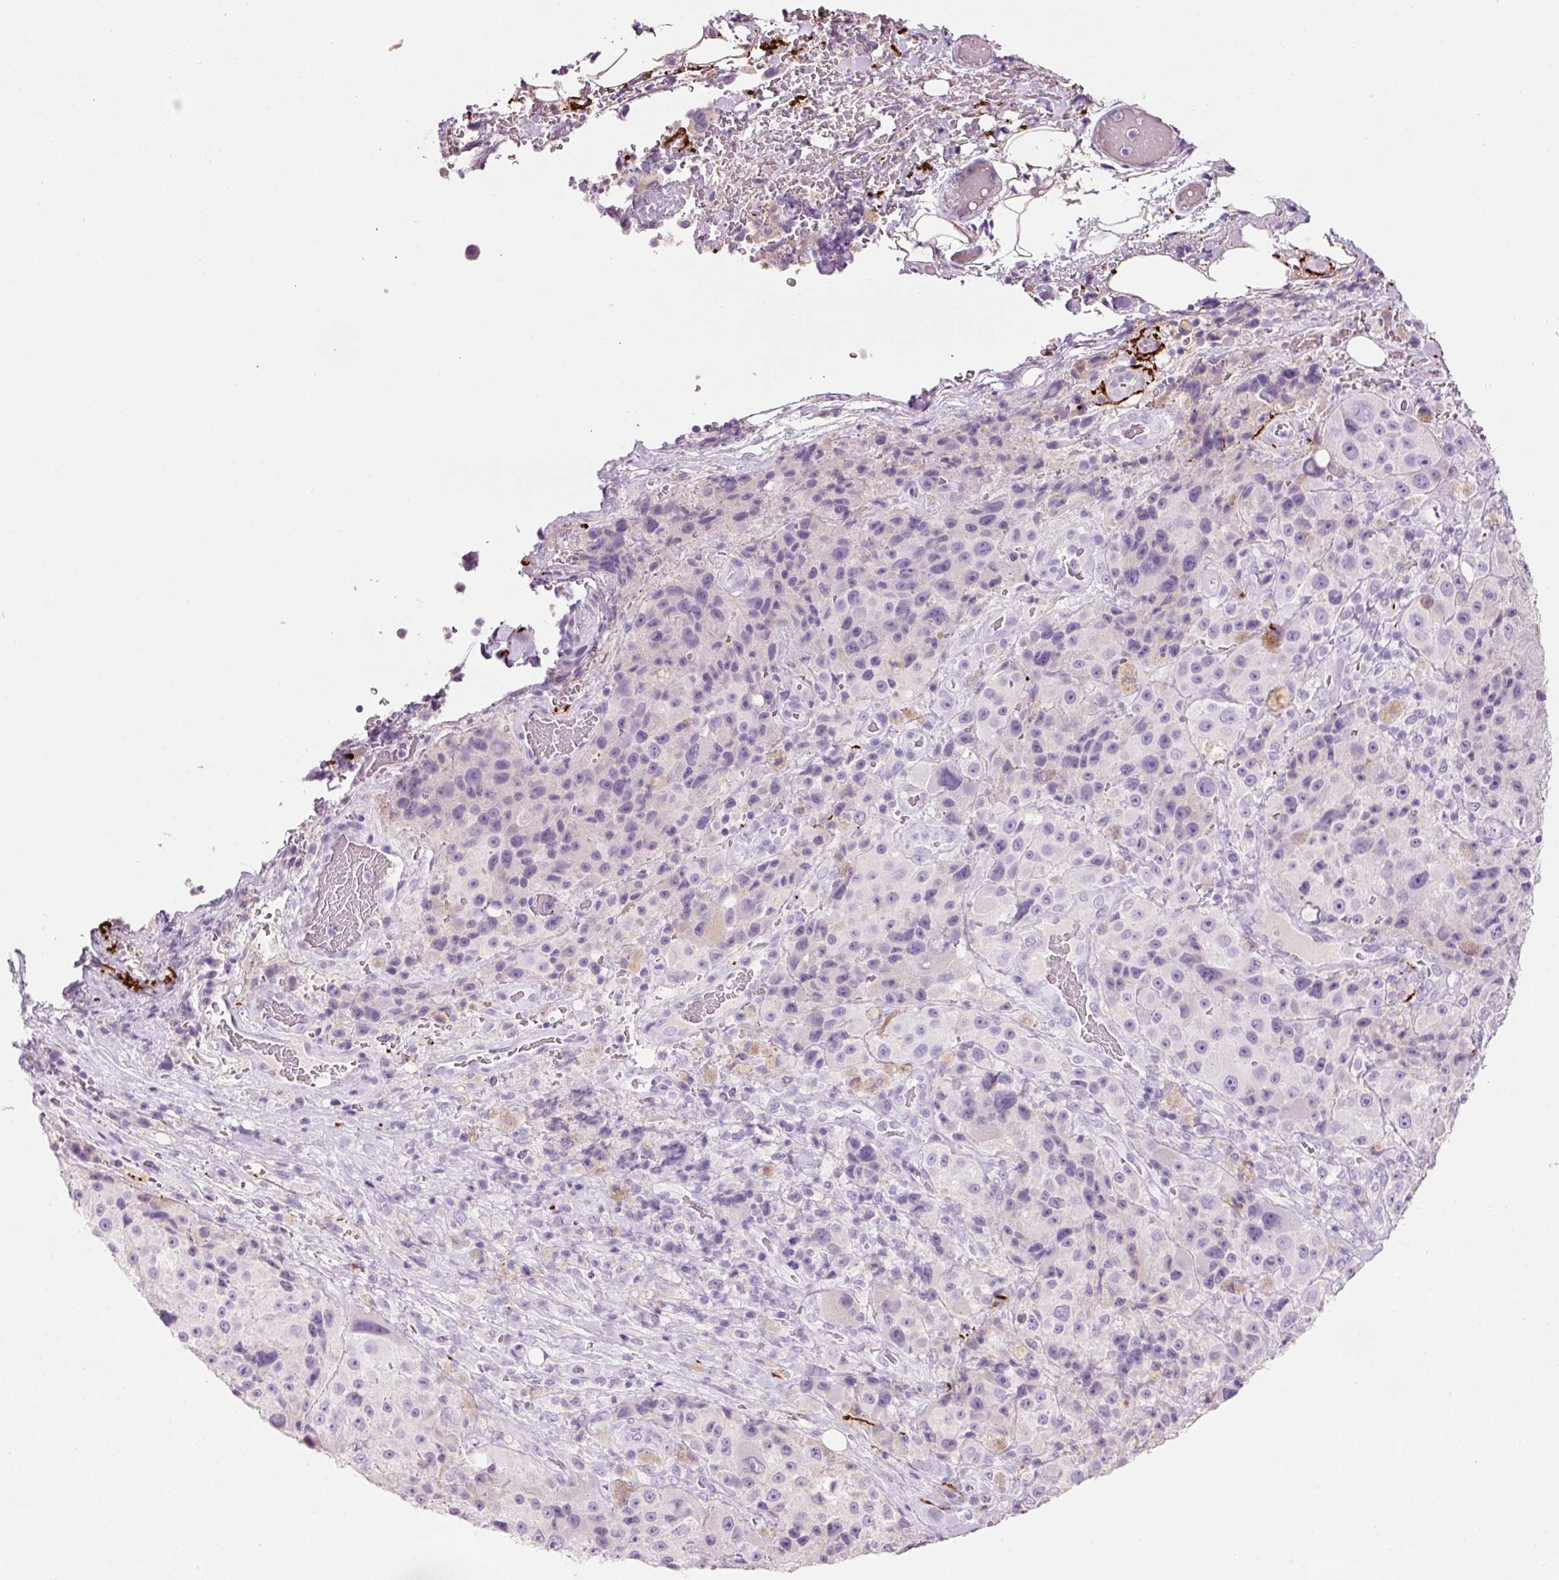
{"staining": {"intensity": "negative", "quantity": "none", "location": "none"}, "tissue": "melanoma", "cell_type": "Tumor cells", "image_type": "cancer", "snomed": [{"axis": "morphology", "description": "Malignant melanoma, Metastatic site"}, {"axis": "topography", "description": "Lymph node"}], "caption": "Tumor cells are negative for protein expression in human malignant melanoma (metastatic site).", "gene": "MFAP4", "patient": {"sex": "male", "age": 62}}